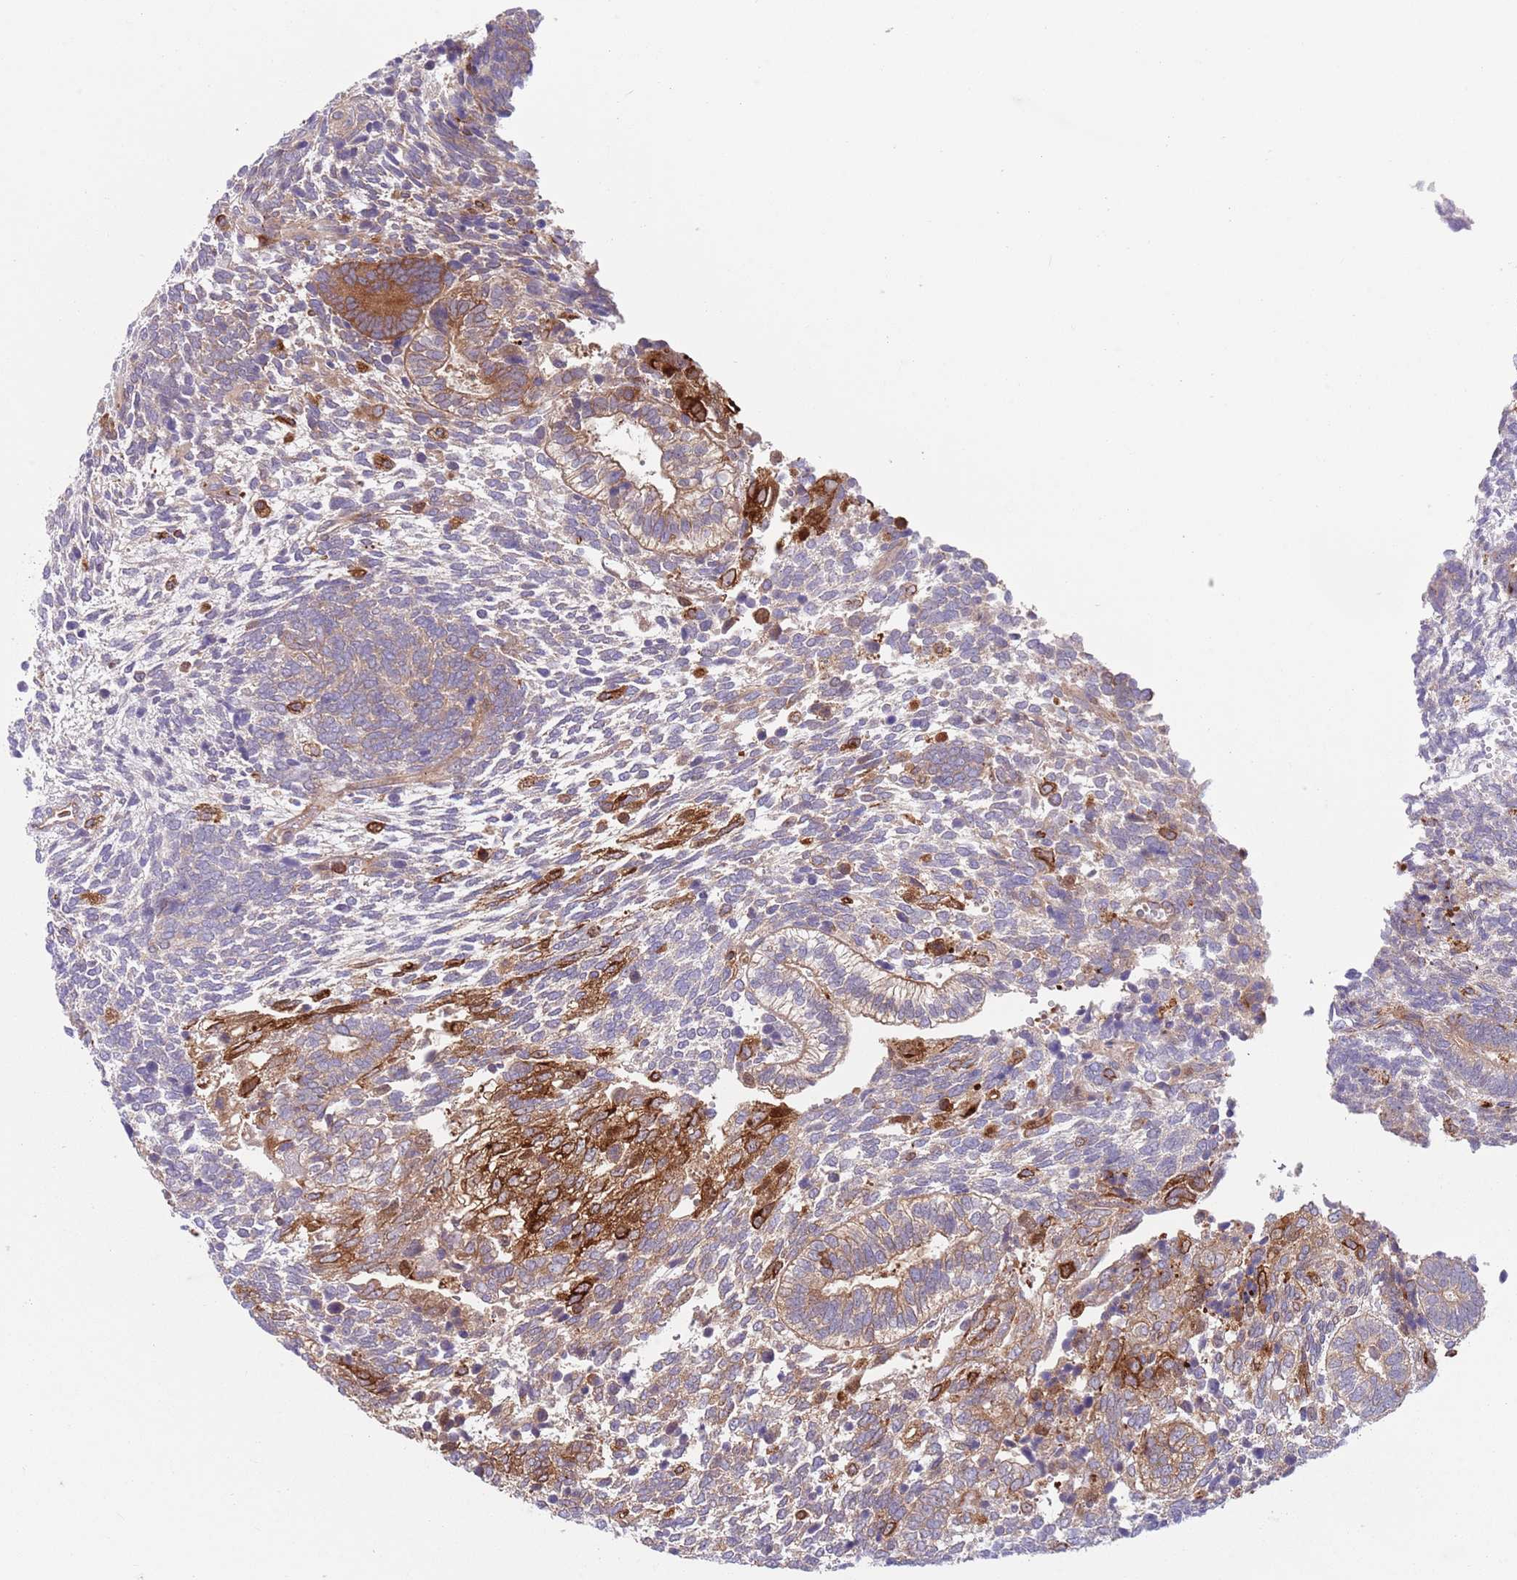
{"staining": {"intensity": "strong", "quantity": "25%-75%", "location": "cytoplasmic/membranous"}, "tissue": "testis cancer", "cell_type": "Tumor cells", "image_type": "cancer", "snomed": [{"axis": "morphology", "description": "Carcinoma, Embryonal, NOS"}, {"axis": "topography", "description": "Testis"}], "caption": "Immunohistochemistry (IHC) micrograph of human testis cancer stained for a protein (brown), which shows high levels of strong cytoplasmic/membranous expression in about 25%-75% of tumor cells.", "gene": "ZMYM5", "patient": {"sex": "male", "age": 23}}